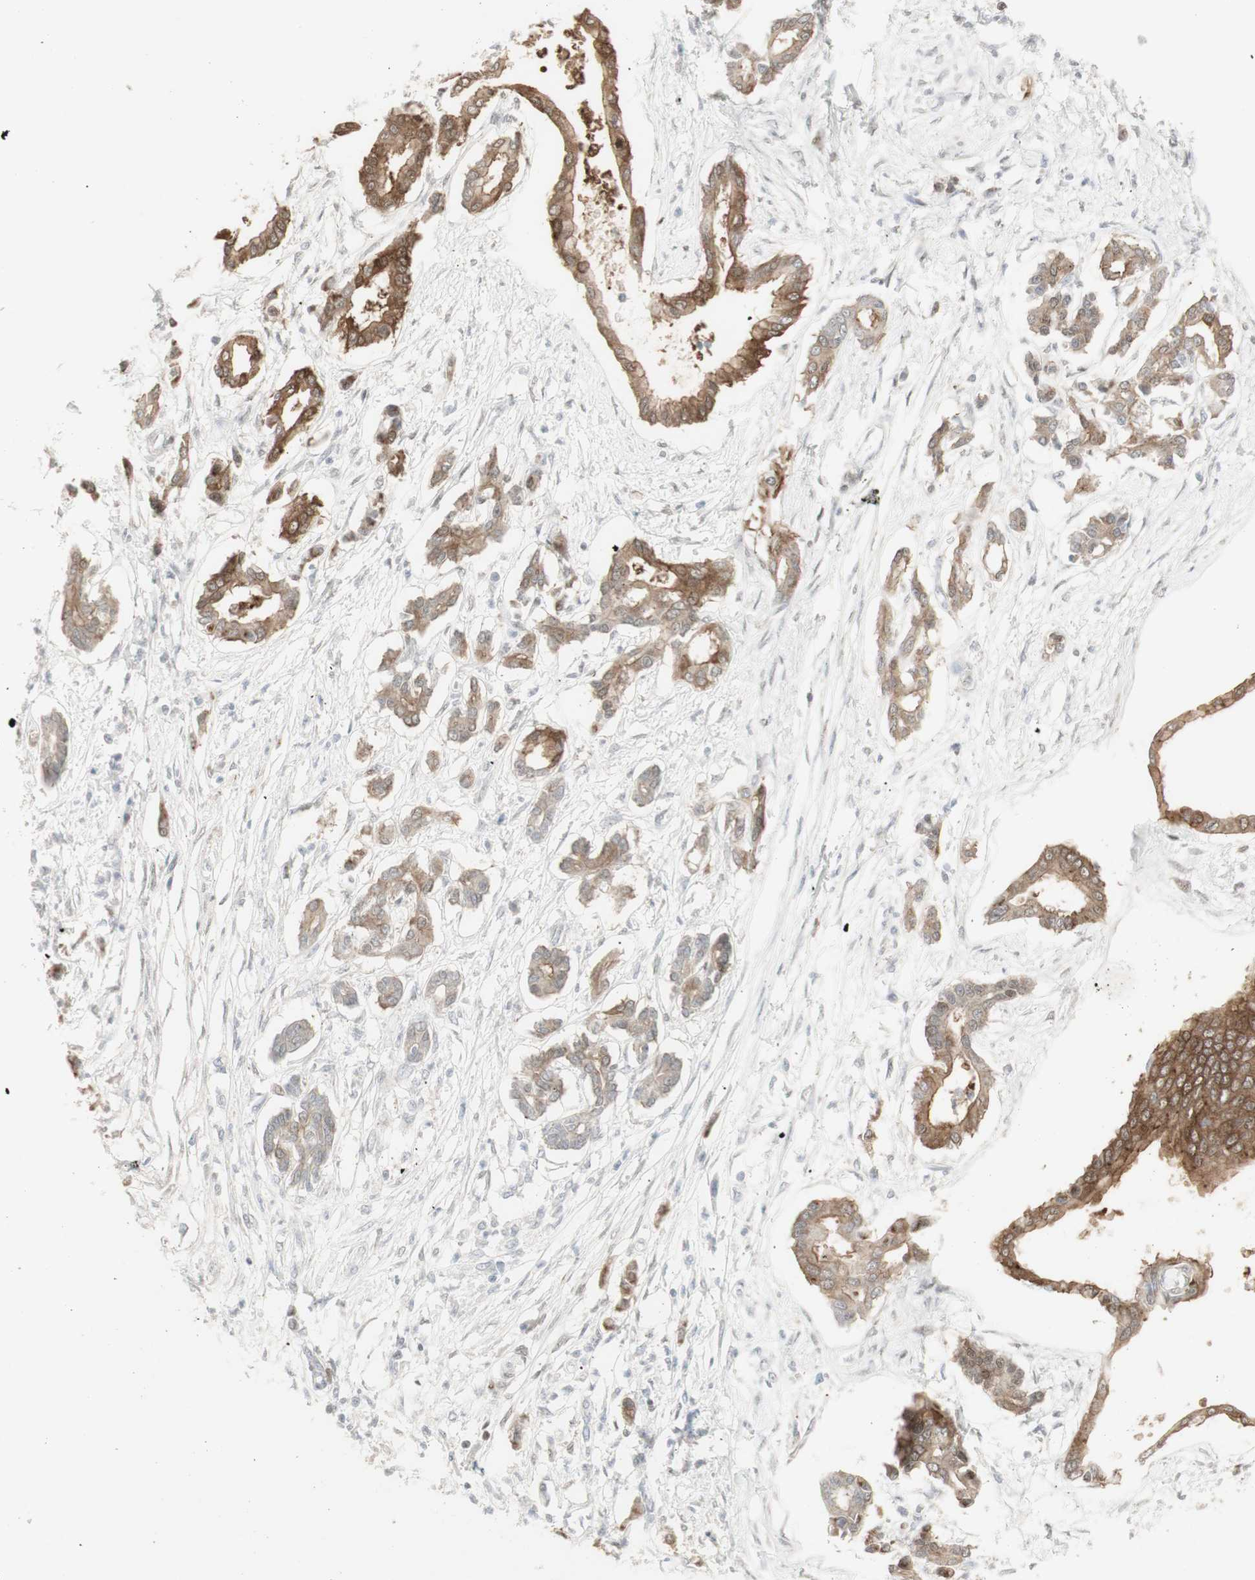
{"staining": {"intensity": "moderate", "quantity": ">75%", "location": "cytoplasmic/membranous"}, "tissue": "pancreatic cancer", "cell_type": "Tumor cells", "image_type": "cancer", "snomed": [{"axis": "morphology", "description": "Adenocarcinoma, NOS"}, {"axis": "topography", "description": "Pancreas"}], "caption": "Pancreatic cancer was stained to show a protein in brown. There is medium levels of moderate cytoplasmic/membranous expression in about >75% of tumor cells. The staining was performed using DAB to visualize the protein expression in brown, while the nuclei were stained in blue with hematoxylin (Magnification: 20x).", "gene": "C1orf116", "patient": {"sex": "male", "age": 56}}